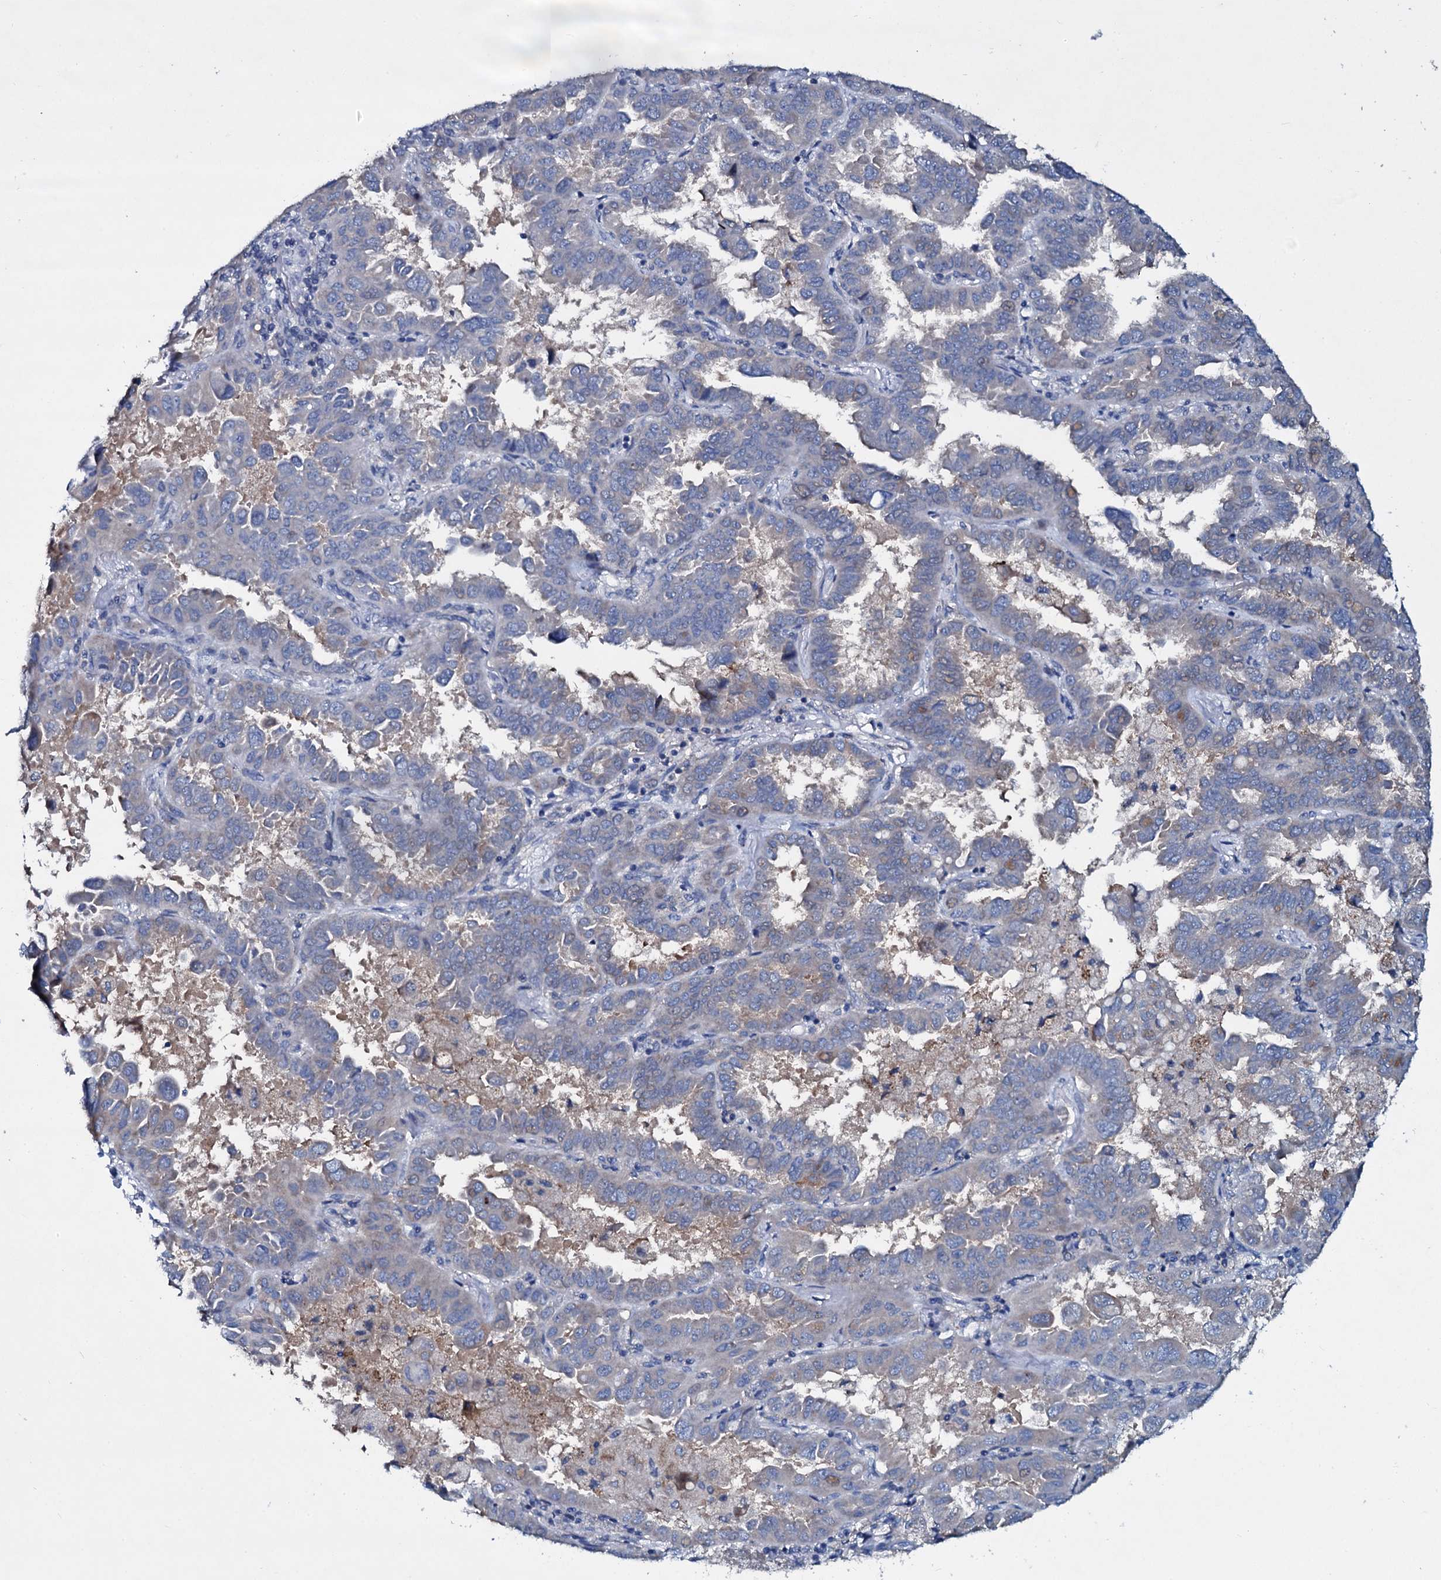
{"staining": {"intensity": "weak", "quantity": "<25%", "location": "cytoplasmic/membranous"}, "tissue": "lung cancer", "cell_type": "Tumor cells", "image_type": "cancer", "snomed": [{"axis": "morphology", "description": "Adenocarcinoma, NOS"}, {"axis": "topography", "description": "Lung"}], "caption": "This is an immunohistochemistry micrograph of human adenocarcinoma (lung). There is no positivity in tumor cells.", "gene": "TPGS2", "patient": {"sex": "male", "age": 64}}